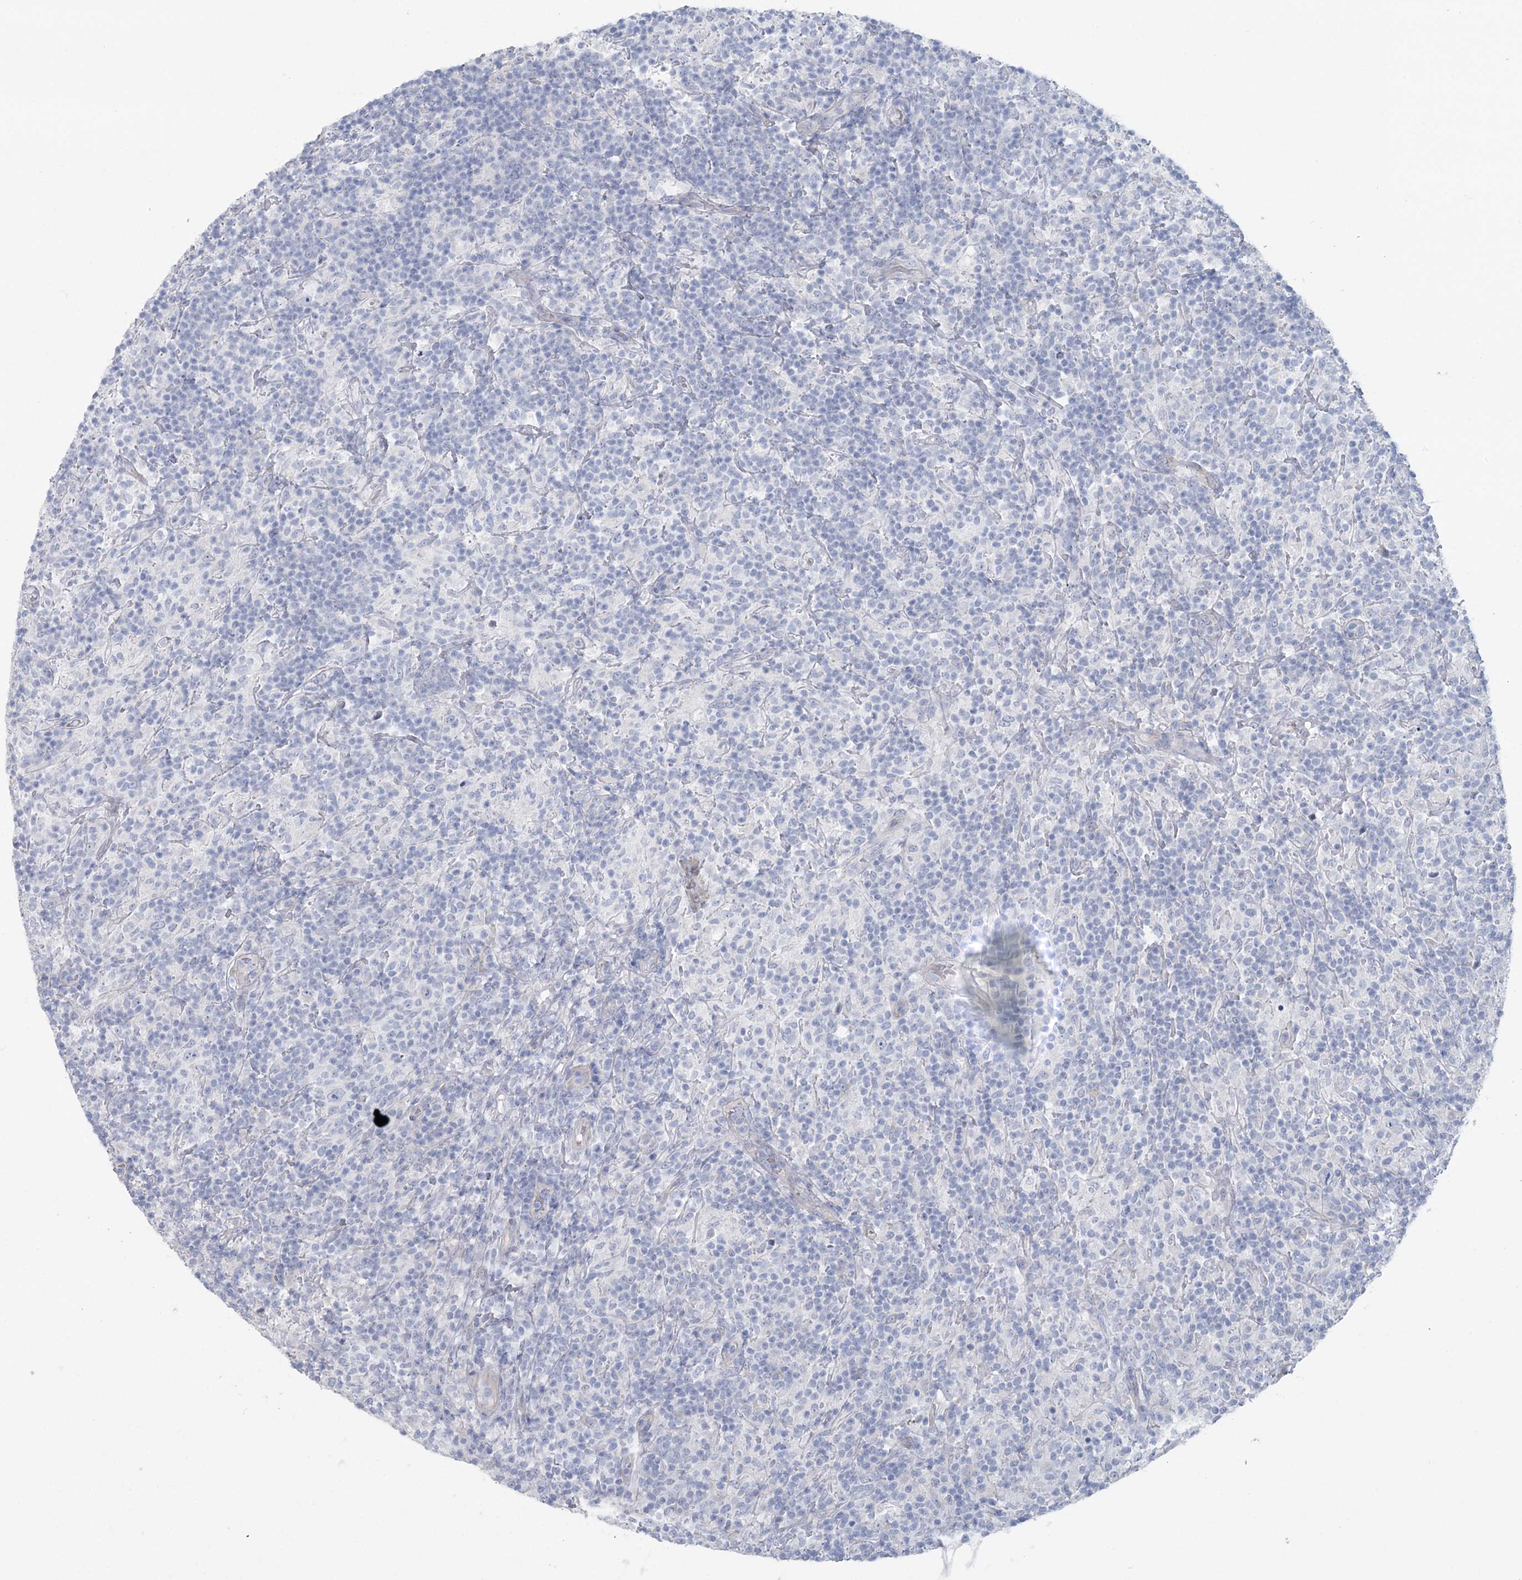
{"staining": {"intensity": "negative", "quantity": "none", "location": "none"}, "tissue": "lymphoma", "cell_type": "Tumor cells", "image_type": "cancer", "snomed": [{"axis": "morphology", "description": "Hodgkin's disease, NOS"}, {"axis": "topography", "description": "Lymph node"}], "caption": "Human lymphoma stained for a protein using immunohistochemistry (IHC) reveals no expression in tumor cells.", "gene": "CMBL", "patient": {"sex": "male", "age": 70}}